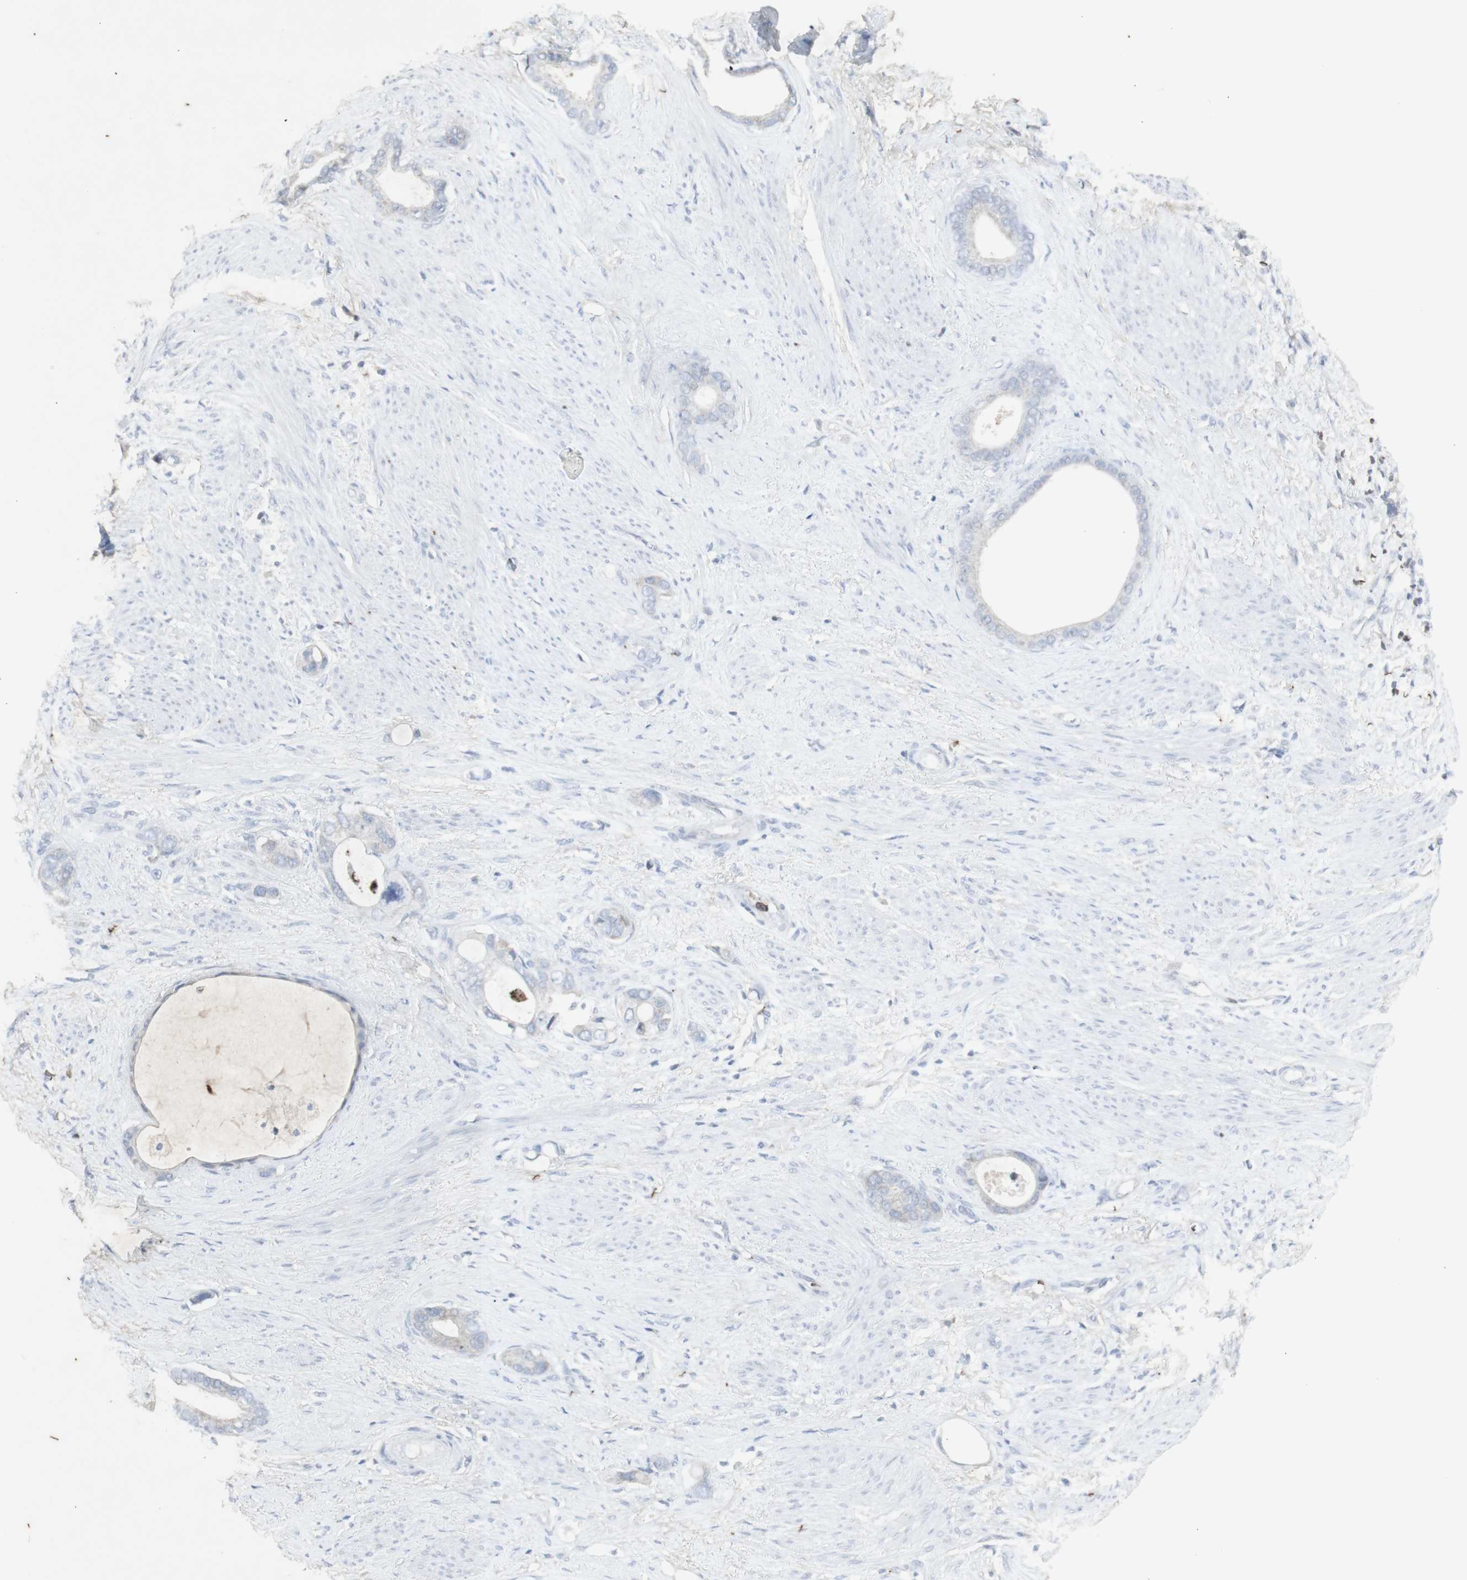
{"staining": {"intensity": "negative", "quantity": "none", "location": "none"}, "tissue": "stomach cancer", "cell_type": "Tumor cells", "image_type": "cancer", "snomed": [{"axis": "morphology", "description": "Adenocarcinoma, NOS"}, {"axis": "topography", "description": "Stomach"}], "caption": "DAB immunohistochemical staining of stomach cancer (adenocarcinoma) demonstrates no significant positivity in tumor cells. (DAB IHC visualized using brightfield microscopy, high magnification).", "gene": "INS", "patient": {"sex": "female", "age": 75}}